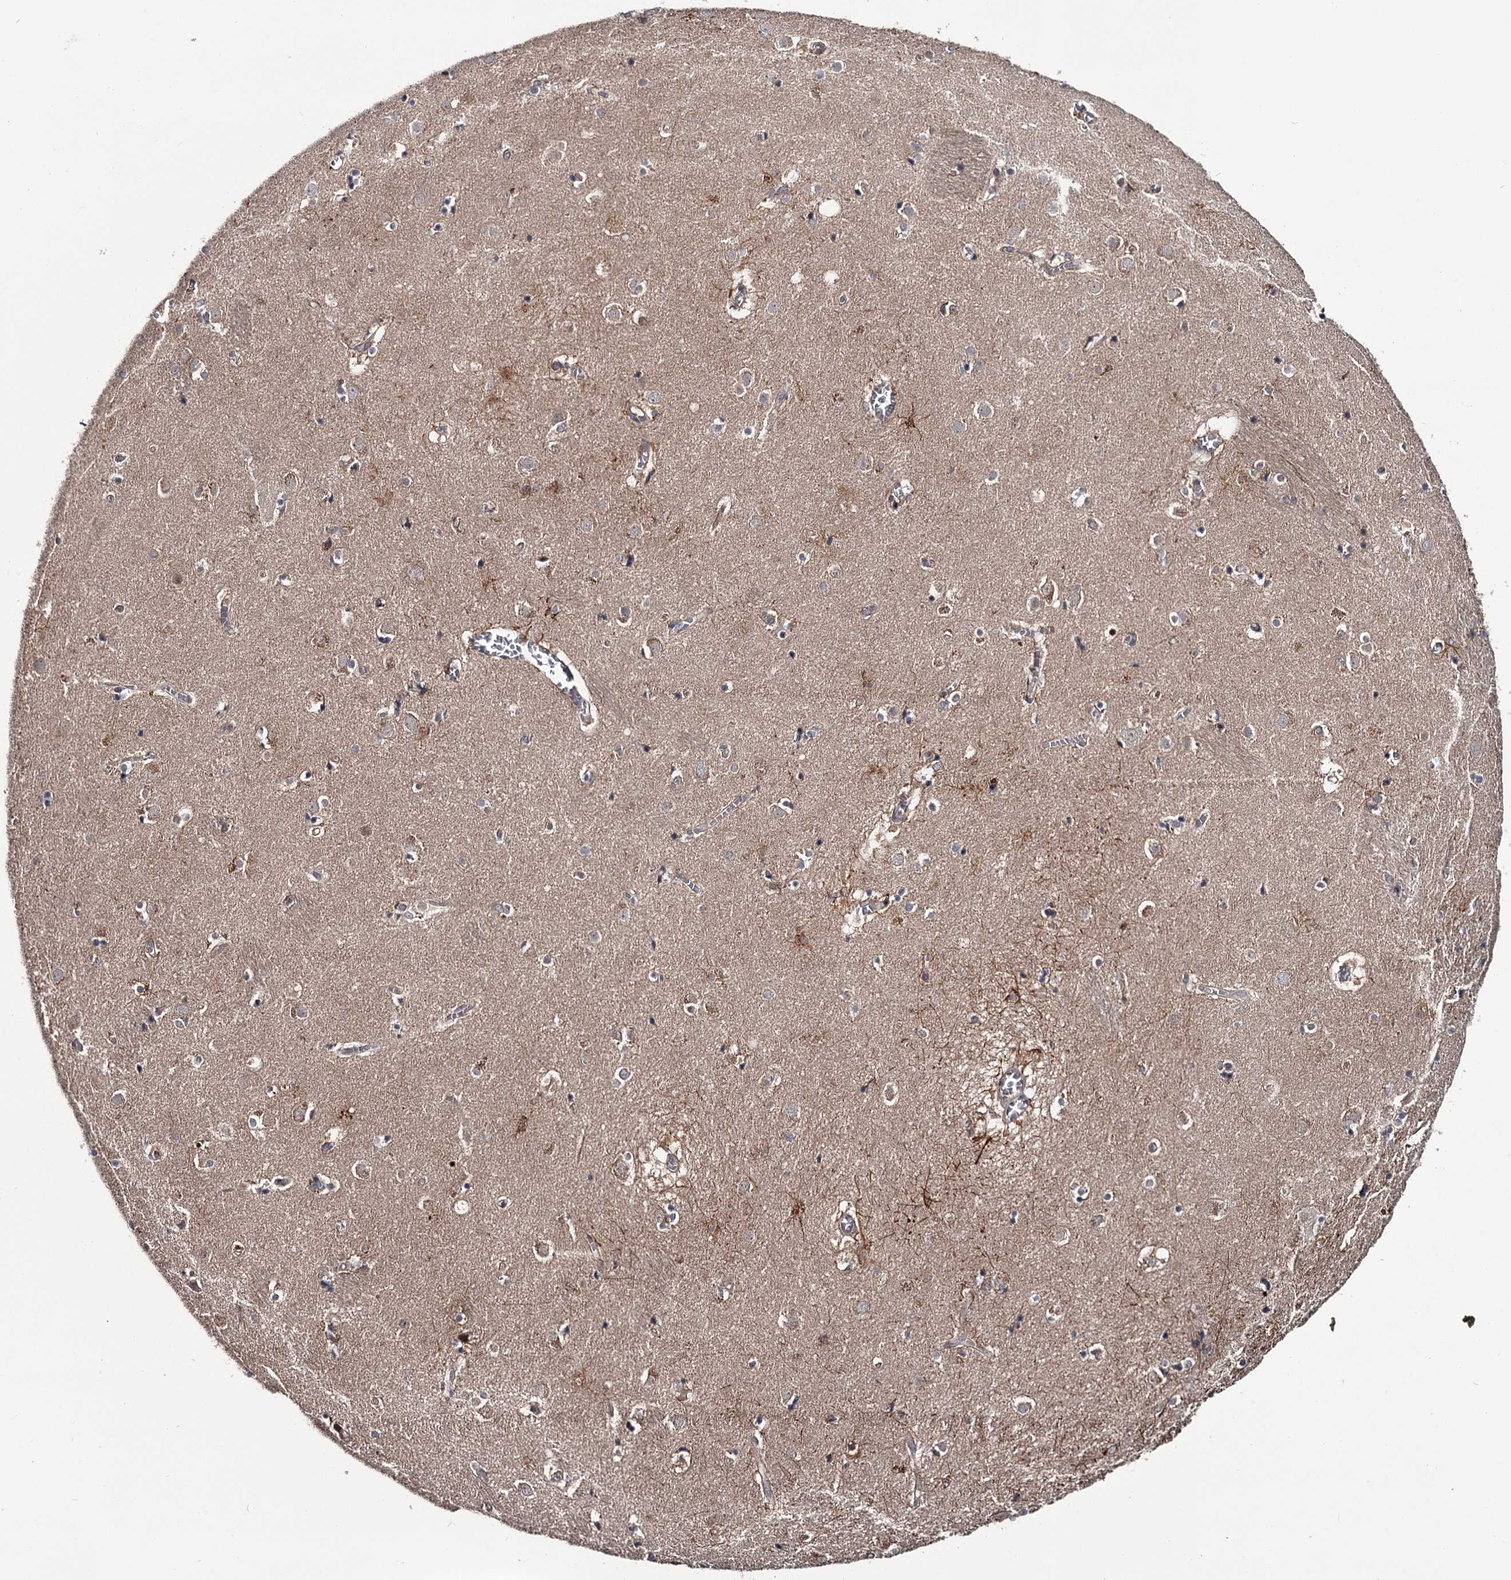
{"staining": {"intensity": "weak", "quantity": "<25%", "location": "cytoplasmic/membranous"}, "tissue": "caudate", "cell_type": "Glial cells", "image_type": "normal", "snomed": [{"axis": "morphology", "description": "Normal tissue, NOS"}, {"axis": "topography", "description": "Lateral ventricle wall"}], "caption": "IHC photomicrograph of benign caudate: caudate stained with DAB (3,3'-diaminobenzidine) shows no significant protein staining in glial cells.", "gene": "DAO", "patient": {"sex": "male", "age": 70}}